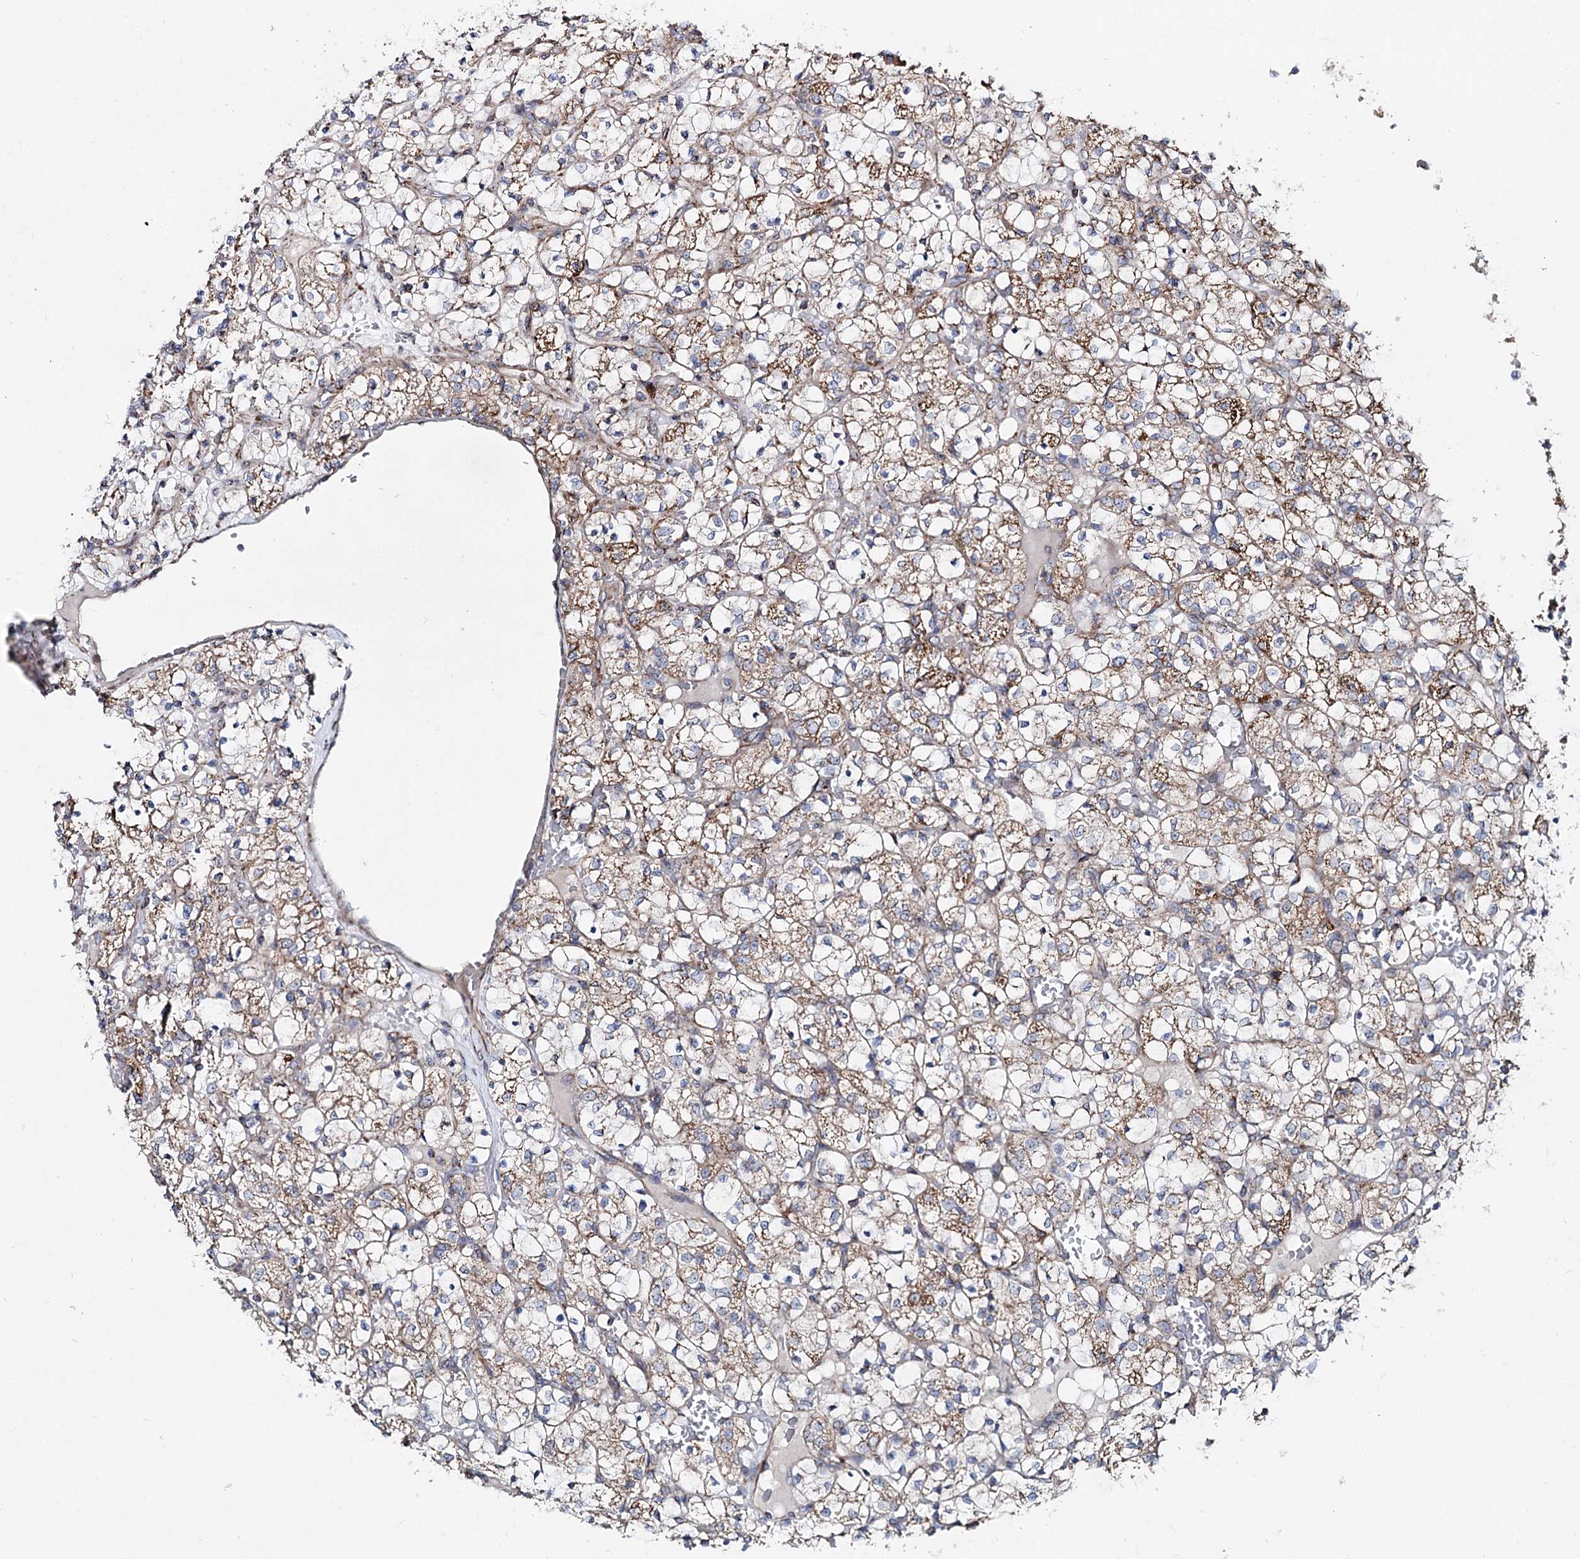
{"staining": {"intensity": "moderate", "quantity": "25%-75%", "location": "cytoplasmic/membranous"}, "tissue": "renal cancer", "cell_type": "Tumor cells", "image_type": "cancer", "snomed": [{"axis": "morphology", "description": "Adenocarcinoma, NOS"}, {"axis": "topography", "description": "Kidney"}], "caption": "Protein staining exhibits moderate cytoplasmic/membranous positivity in approximately 25%-75% of tumor cells in adenocarcinoma (renal).", "gene": "MSANTD2", "patient": {"sex": "female", "age": 69}}